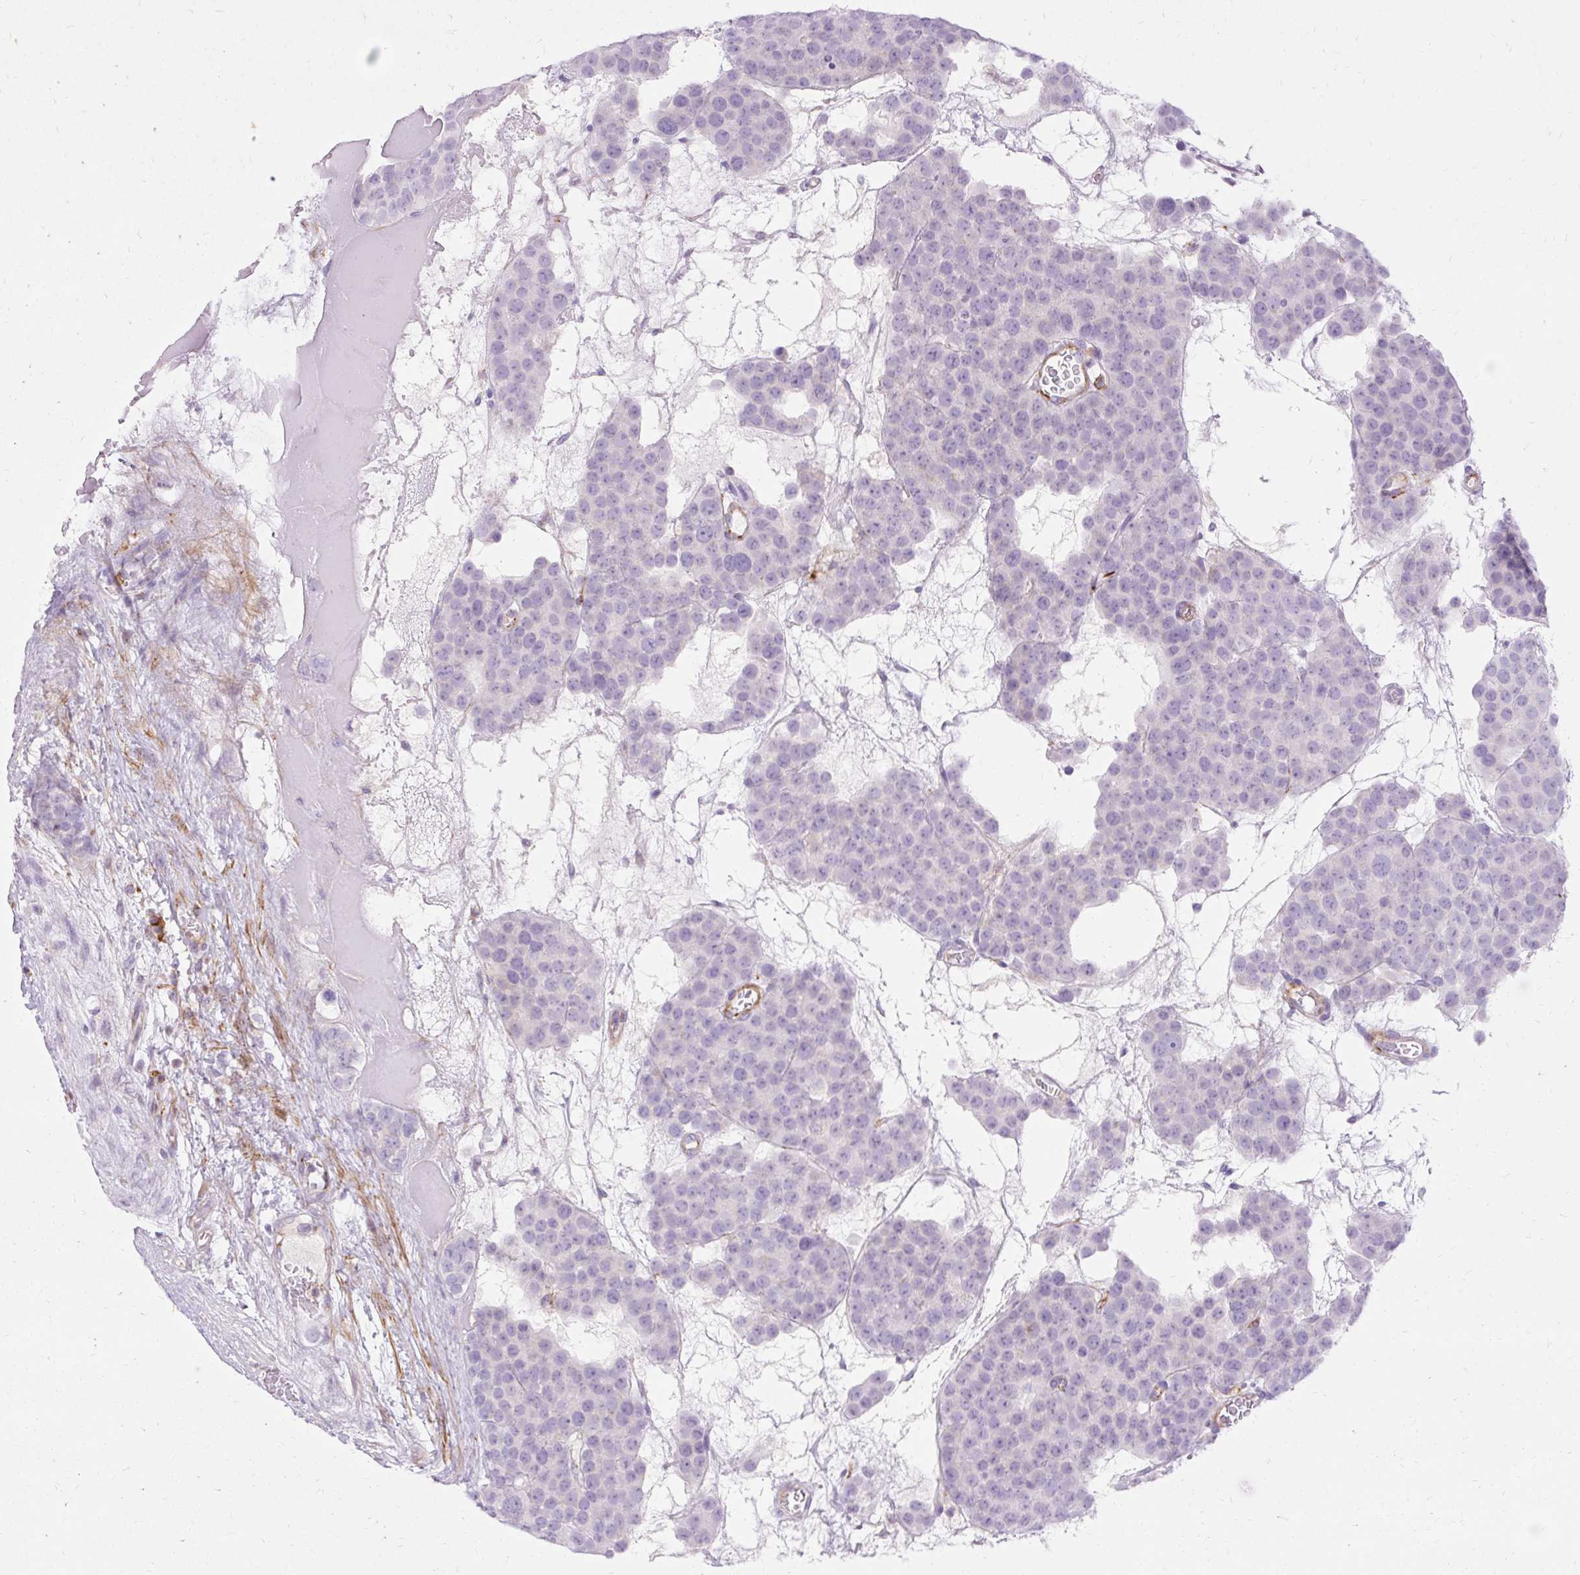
{"staining": {"intensity": "negative", "quantity": "none", "location": "none"}, "tissue": "testis cancer", "cell_type": "Tumor cells", "image_type": "cancer", "snomed": [{"axis": "morphology", "description": "Seminoma, NOS"}, {"axis": "topography", "description": "Testis"}], "caption": "This is an immunohistochemistry (IHC) image of human testis seminoma. There is no positivity in tumor cells.", "gene": "CORO7-PAM16", "patient": {"sex": "male", "age": 71}}